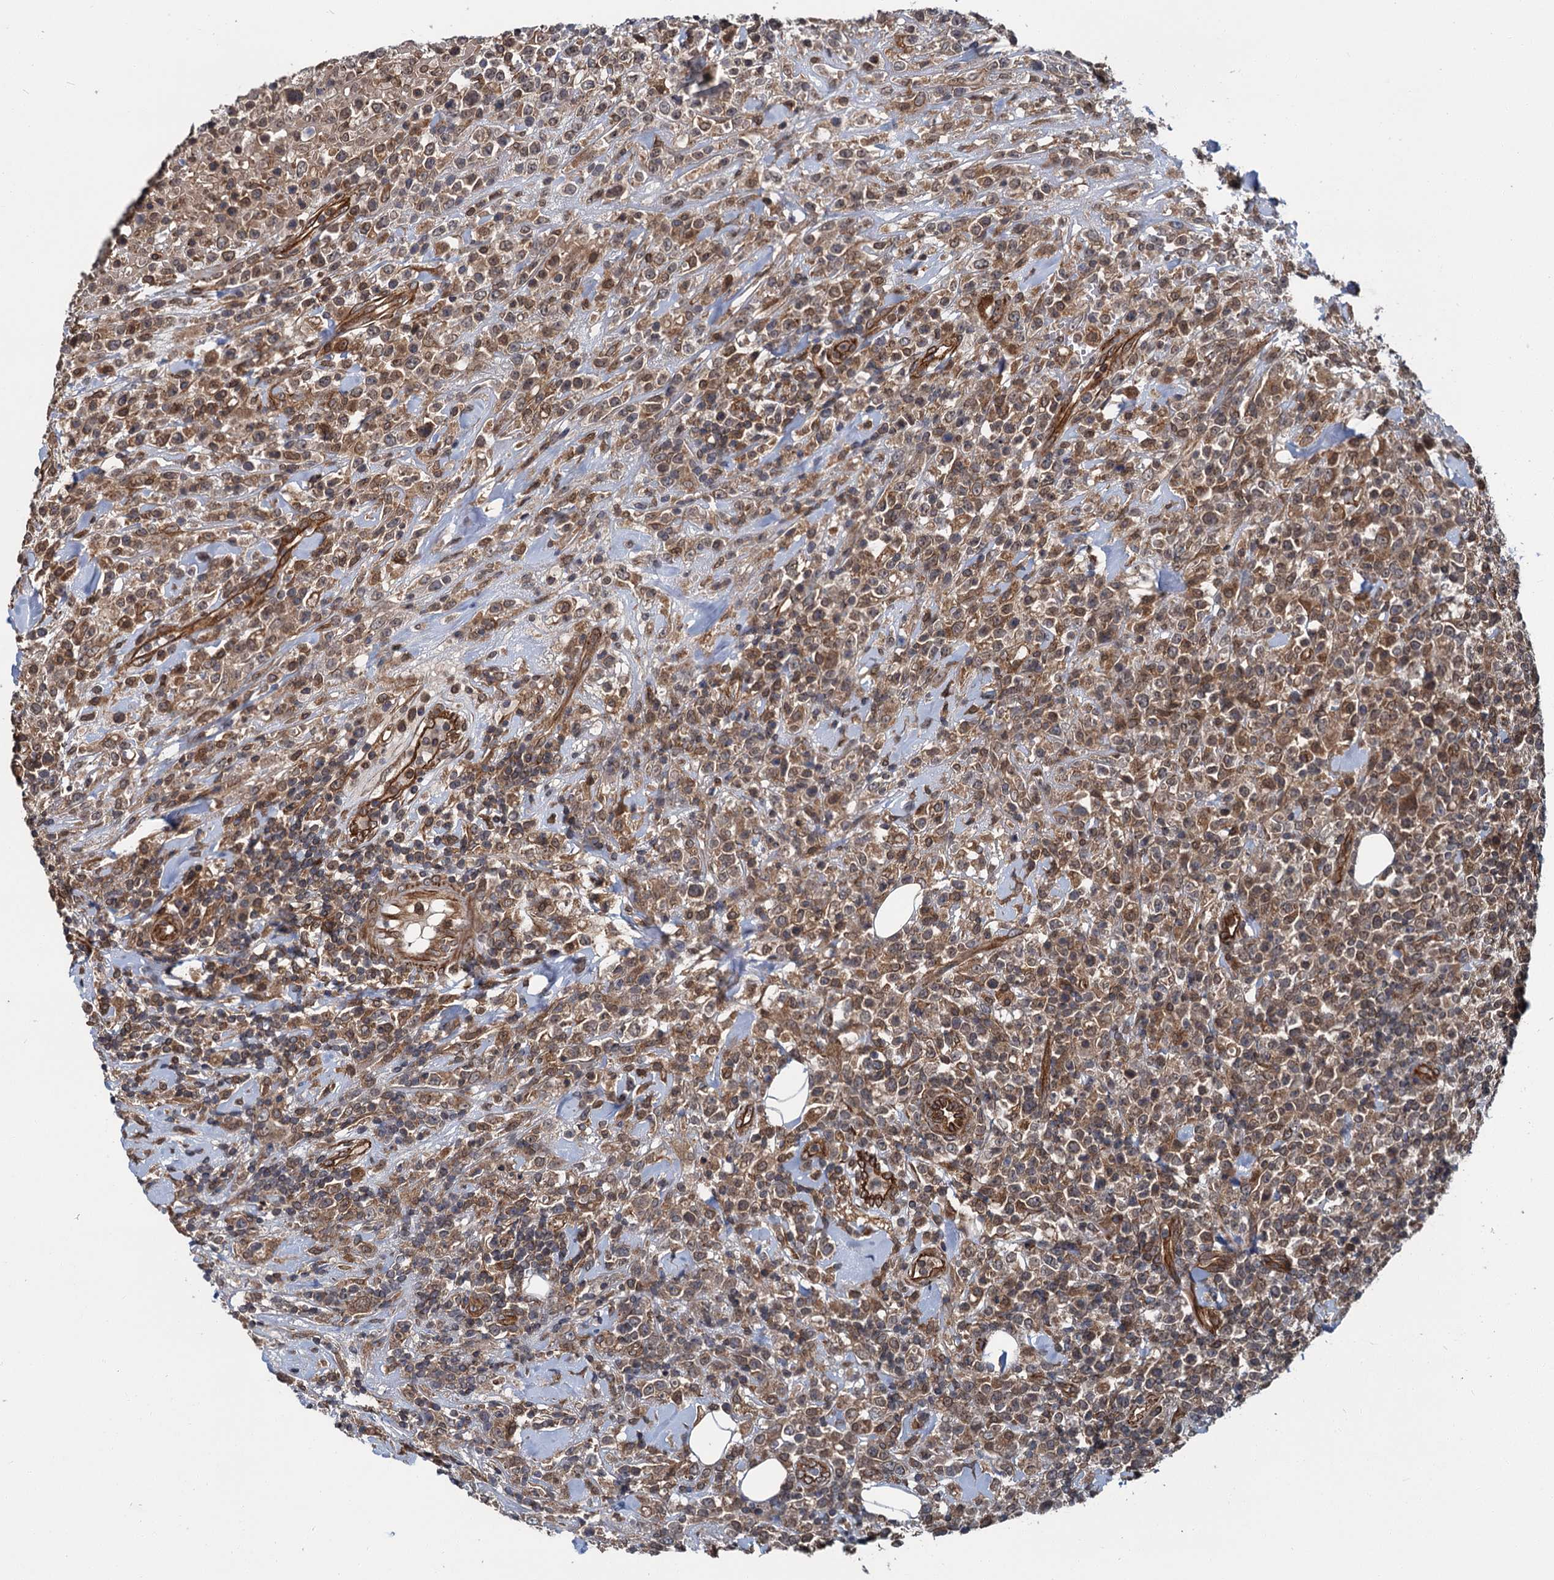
{"staining": {"intensity": "moderate", "quantity": ">75%", "location": "cytoplasmic/membranous"}, "tissue": "lymphoma", "cell_type": "Tumor cells", "image_type": "cancer", "snomed": [{"axis": "morphology", "description": "Malignant lymphoma, non-Hodgkin's type, High grade"}, {"axis": "topography", "description": "Colon"}], "caption": "A brown stain highlights moderate cytoplasmic/membranous positivity of a protein in human lymphoma tumor cells.", "gene": "ZFYVE19", "patient": {"sex": "female", "age": 53}}